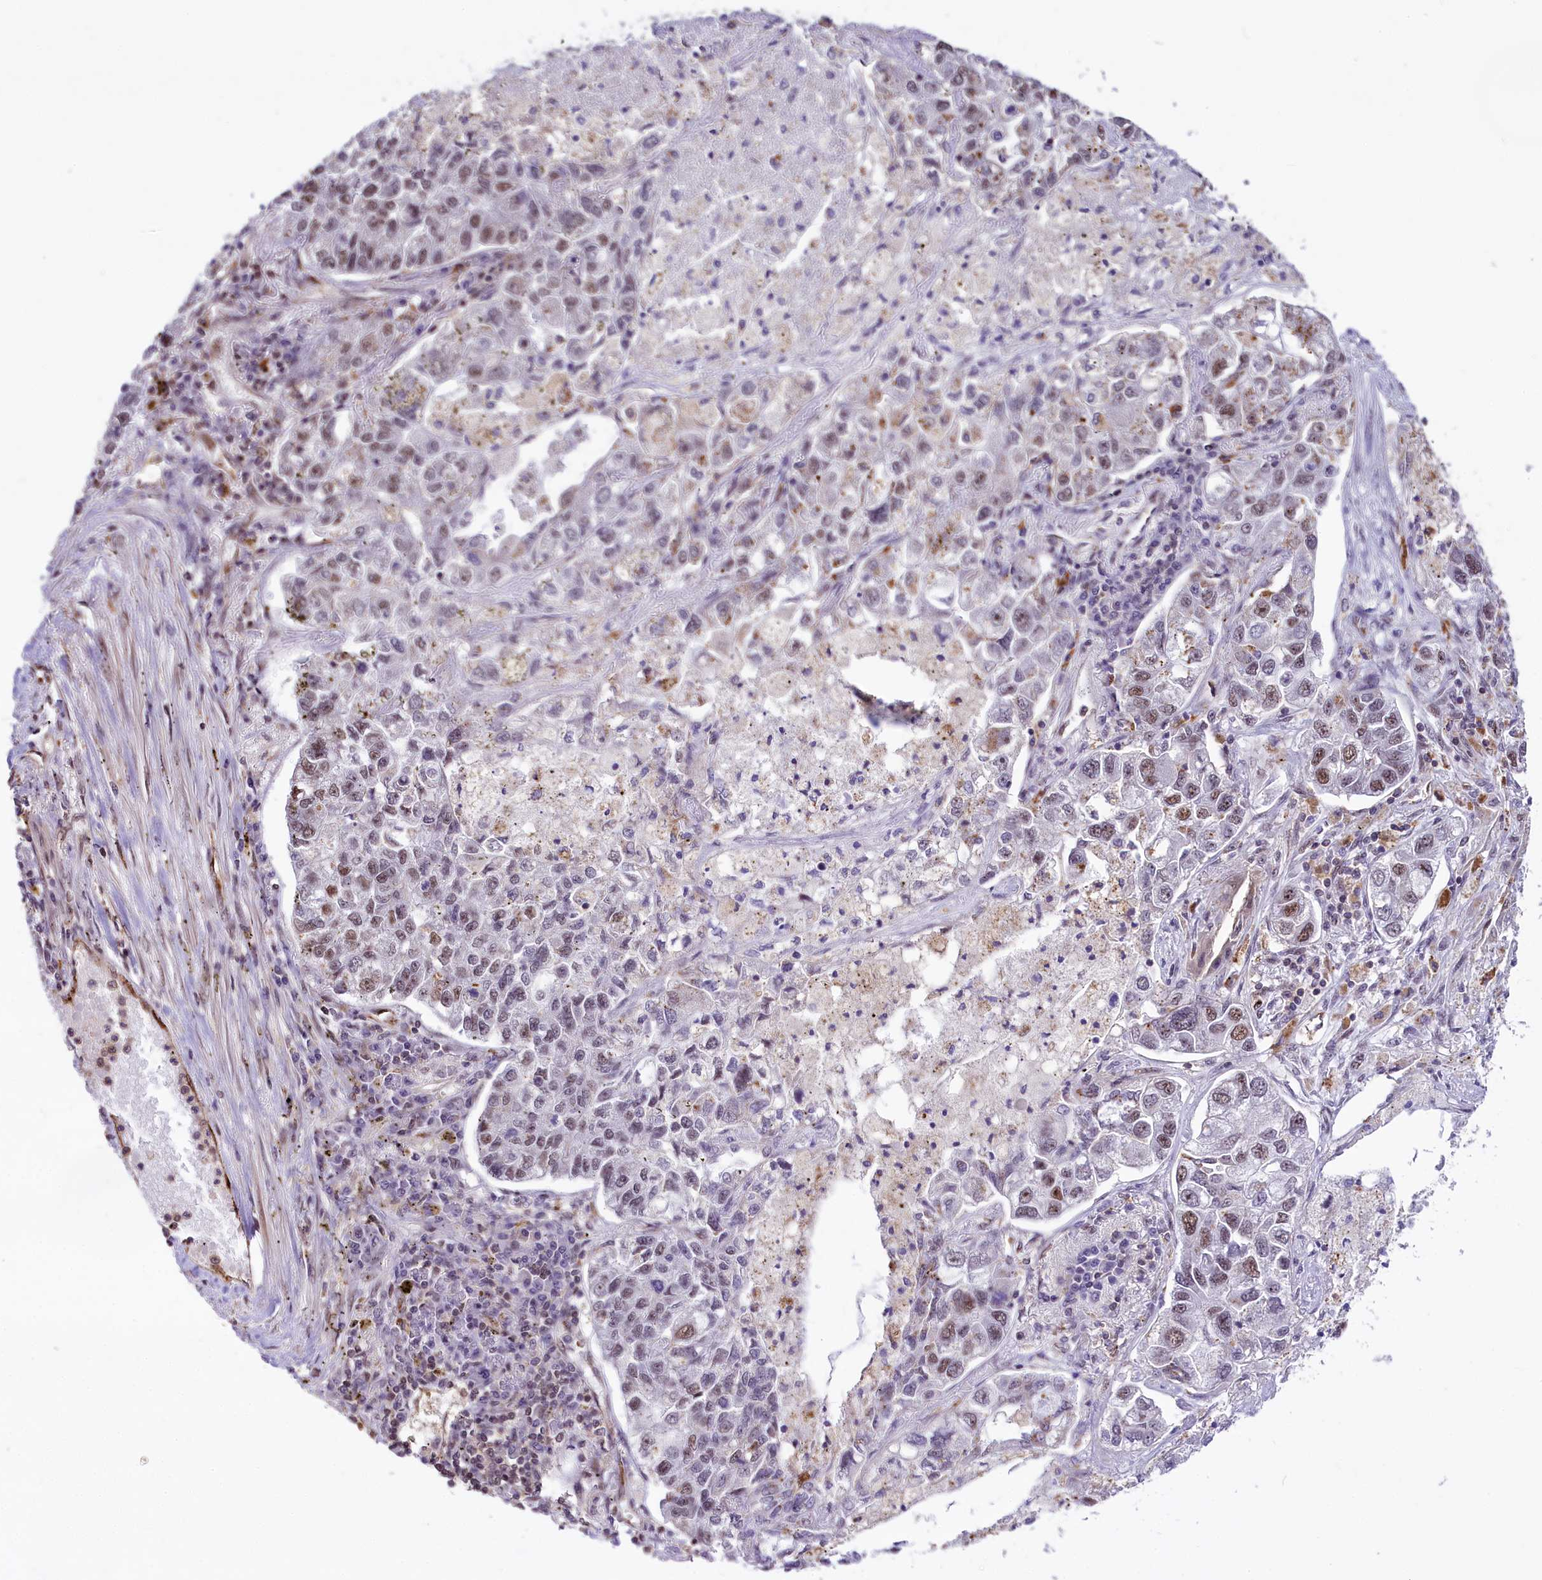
{"staining": {"intensity": "moderate", "quantity": "<25%", "location": "nuclear"}, "tissue": "lung cancer", "cell_type": "Tumor cells", "image_type": "cancer", "snomed": [{"axis": "morphology", "description": "Adenocarcinoma, NOS"}, {"axis": "topography", "description": "Lung"}], "caption": "This photomicrograph exhibits lung adenocarcinoma stained with immunohistochemistry to label a protein in brown. The nuclear of tumor cells show moderate positivity for the protein. Nuclei are counter-stained blue.", "gene": "MRPL54", "patient": {"sex": "male", "age": 49}}